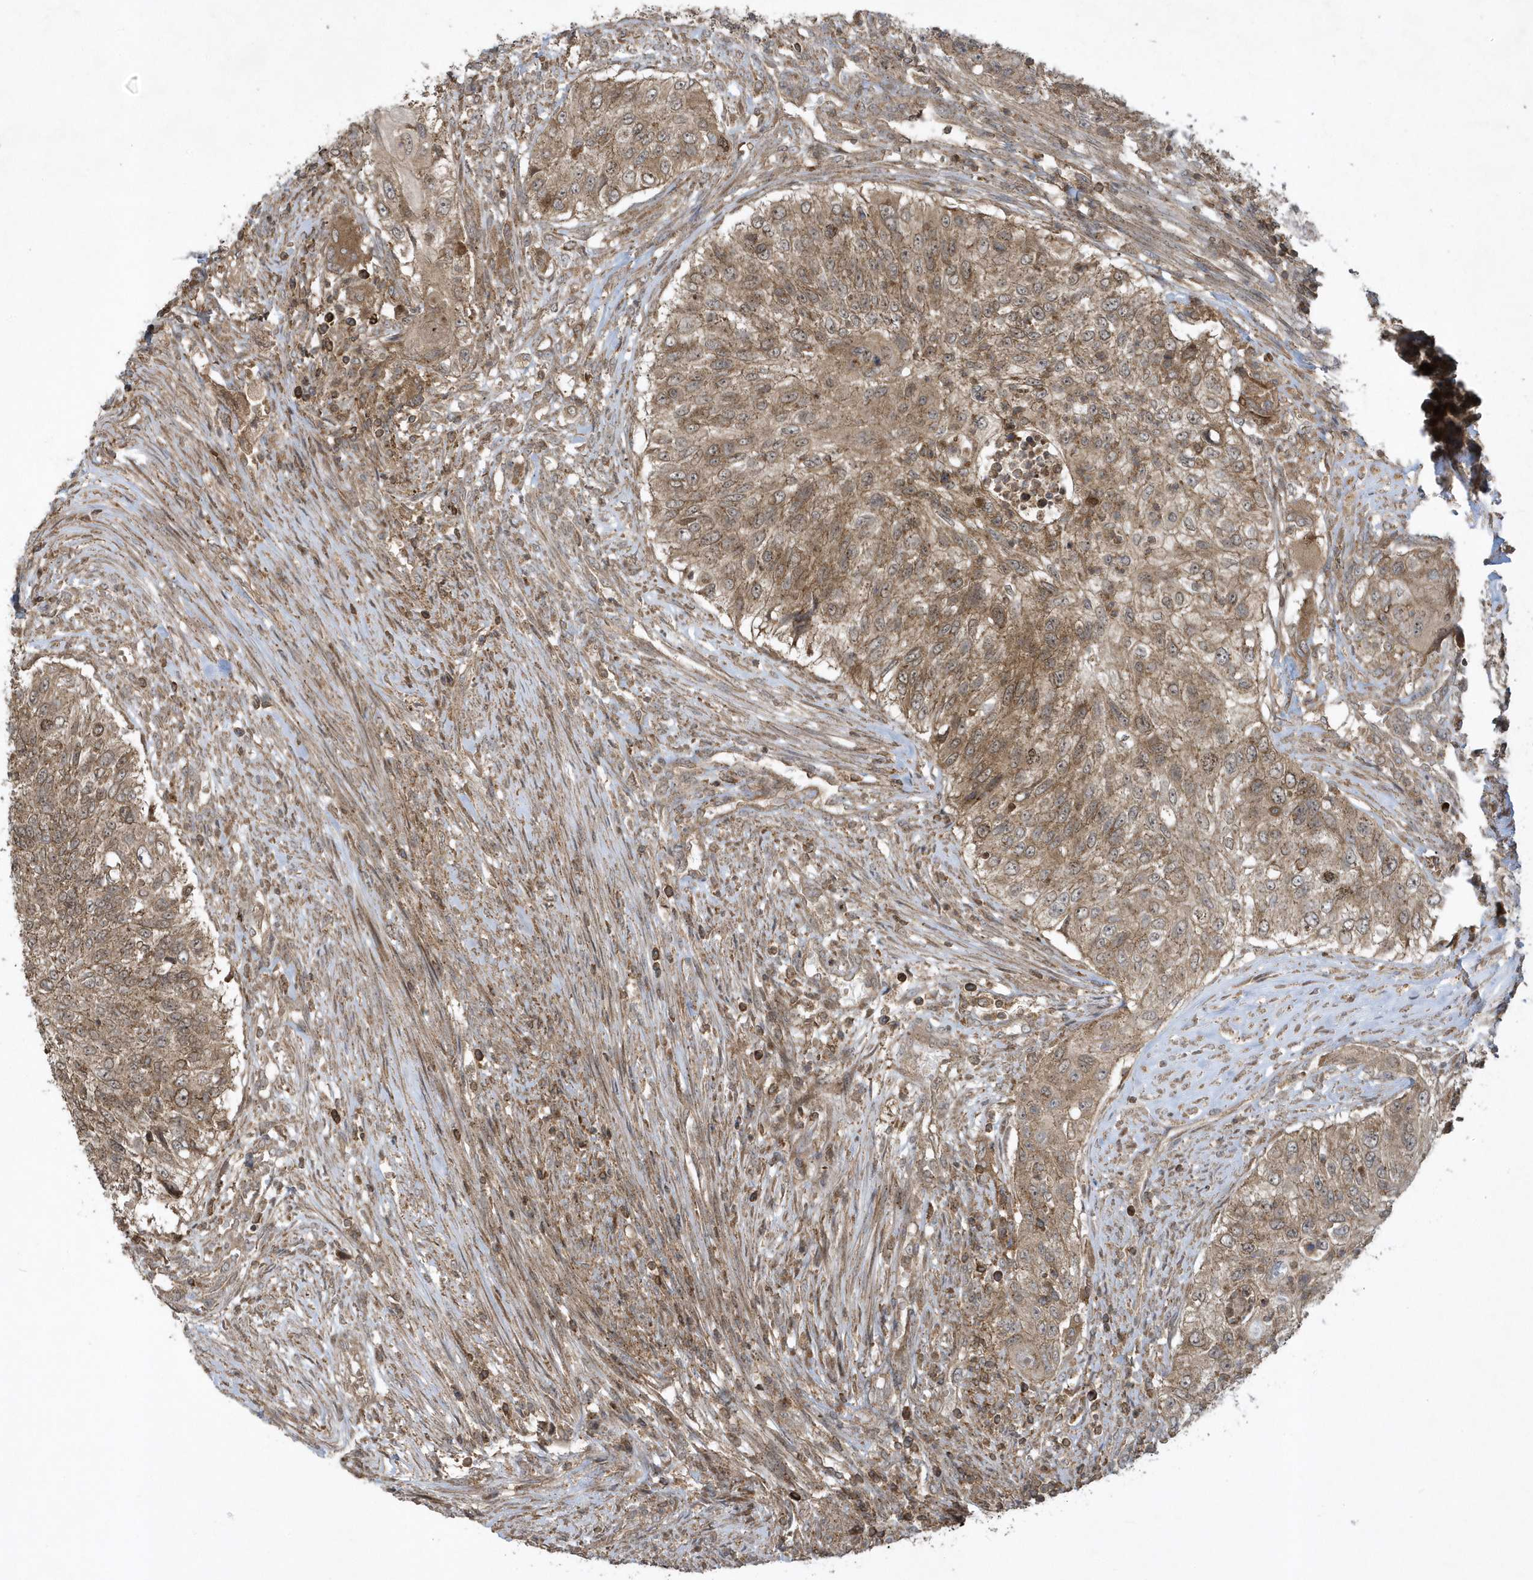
{"staining": {"intensity": "moderate", "quantity": ">75%", "location": "cytoplasmic/membranous"}, "tissue": "urothelial cancer", "cell_type": "Tumor cells", "image_type": "cancer", "snomed": [{"axis": "morphology", "description": "Urothelial carcinoma, High grade"}, {"axis": "topography", "description": "Urinary bladder"}], "caption": "Protein staining of urothelial cancer tissue displays moderate cytoplasmic/membranous staining in approximately >75% of tumor cells.", "gene": "STAMBP", "patient": {"sex": "female", "age": 60}}